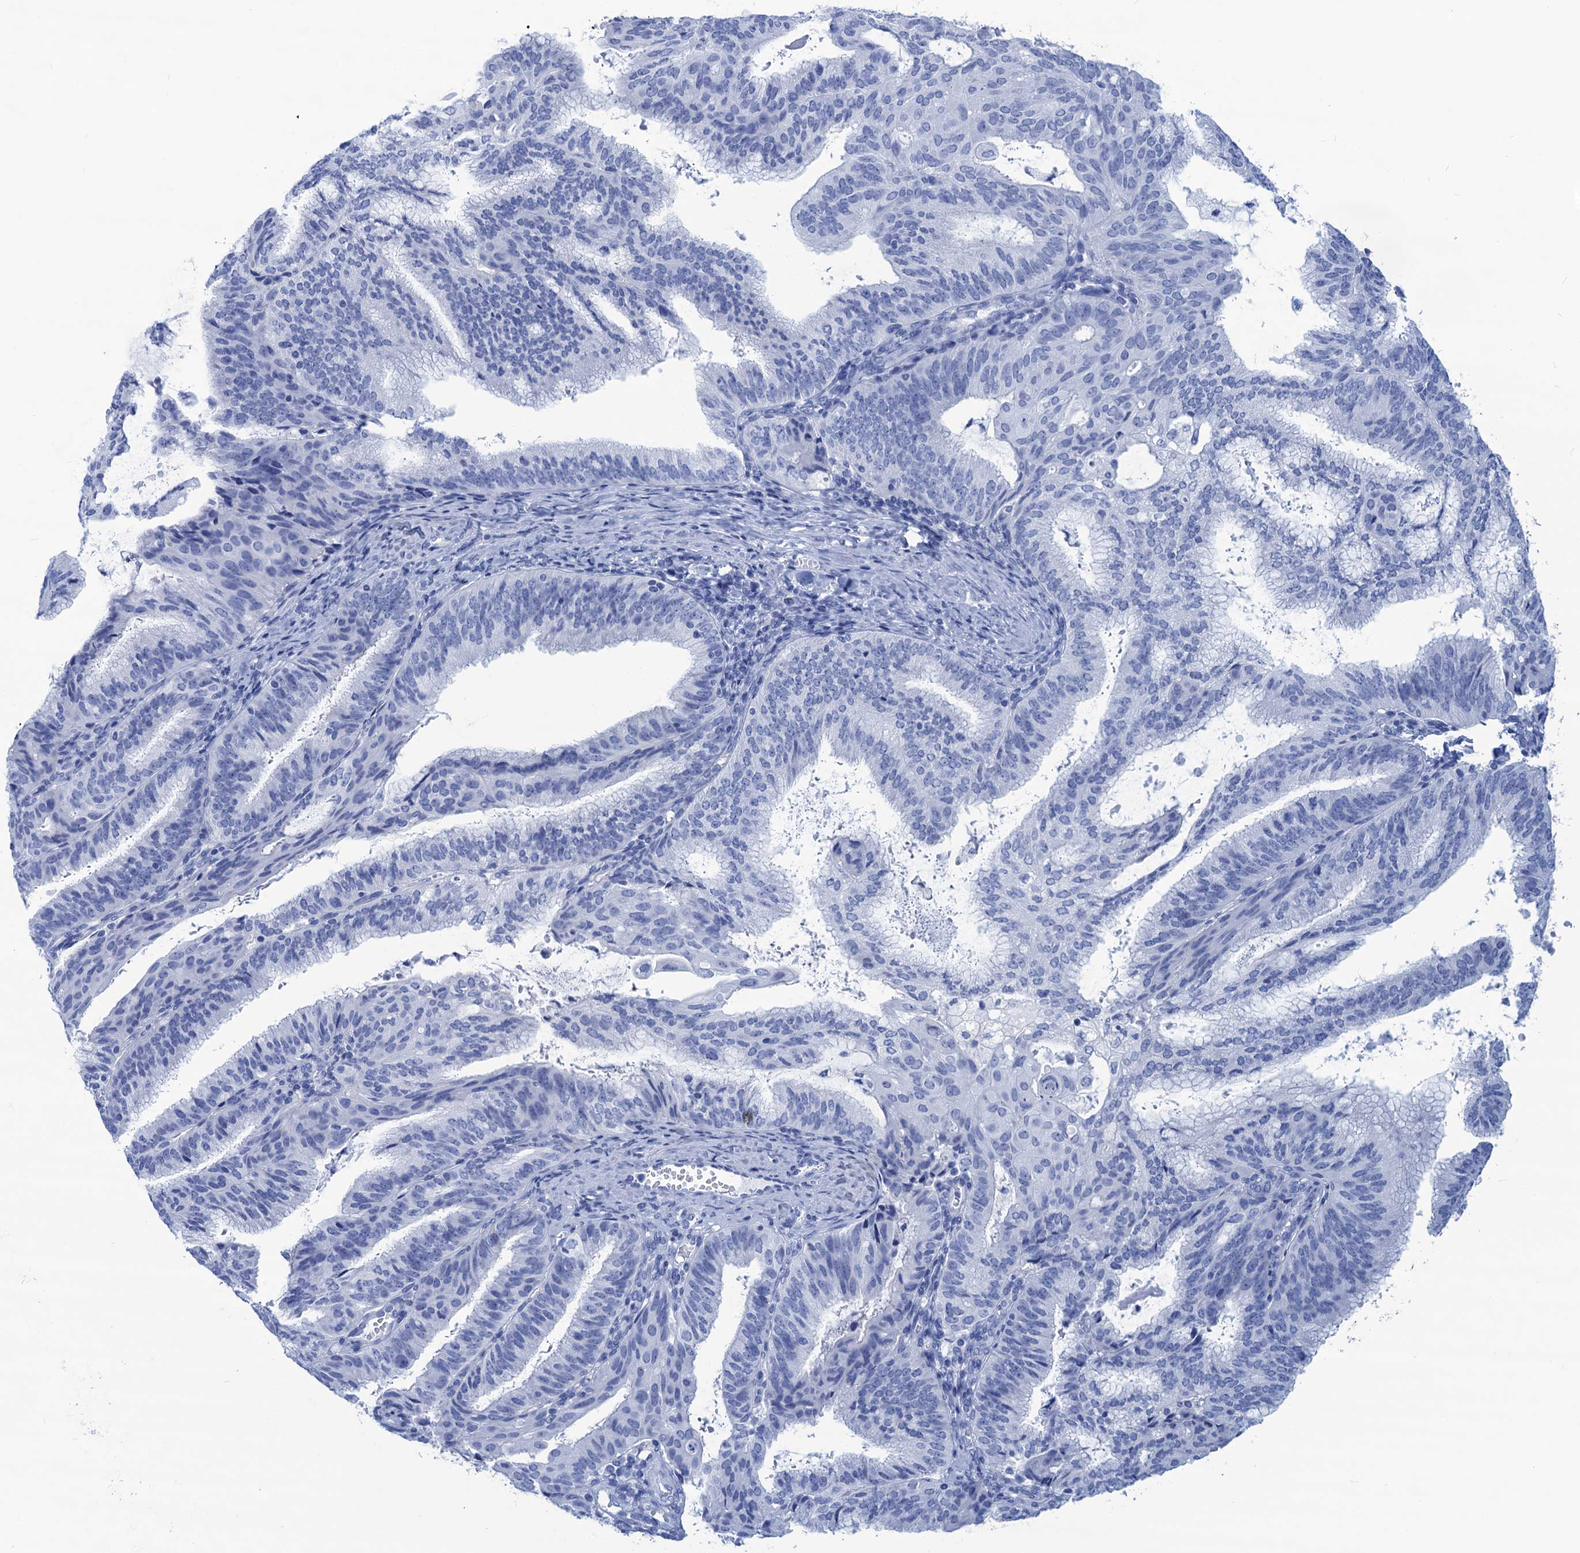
{"staining": {"intensity": "negative", "quantity": "none", "location": "none"}, "tissue": "endometrial cancer", "cell_type": "Tumor cells", "image_type": "cancer", "snomed": [{"axis": "morphology", "description": "Adenocarcinoma, NOS"}, {"axis": "topography", "description": "Endometrium"}], "caption": "A high-resolution histopathology image shows immunohistochemistry (IHC) staining of adenocarcinoma (endometrial), which demonstrates no significant staining in tumor cells.", "gene": "CABYR", "patient": {"sex": "female", "age": 49}}